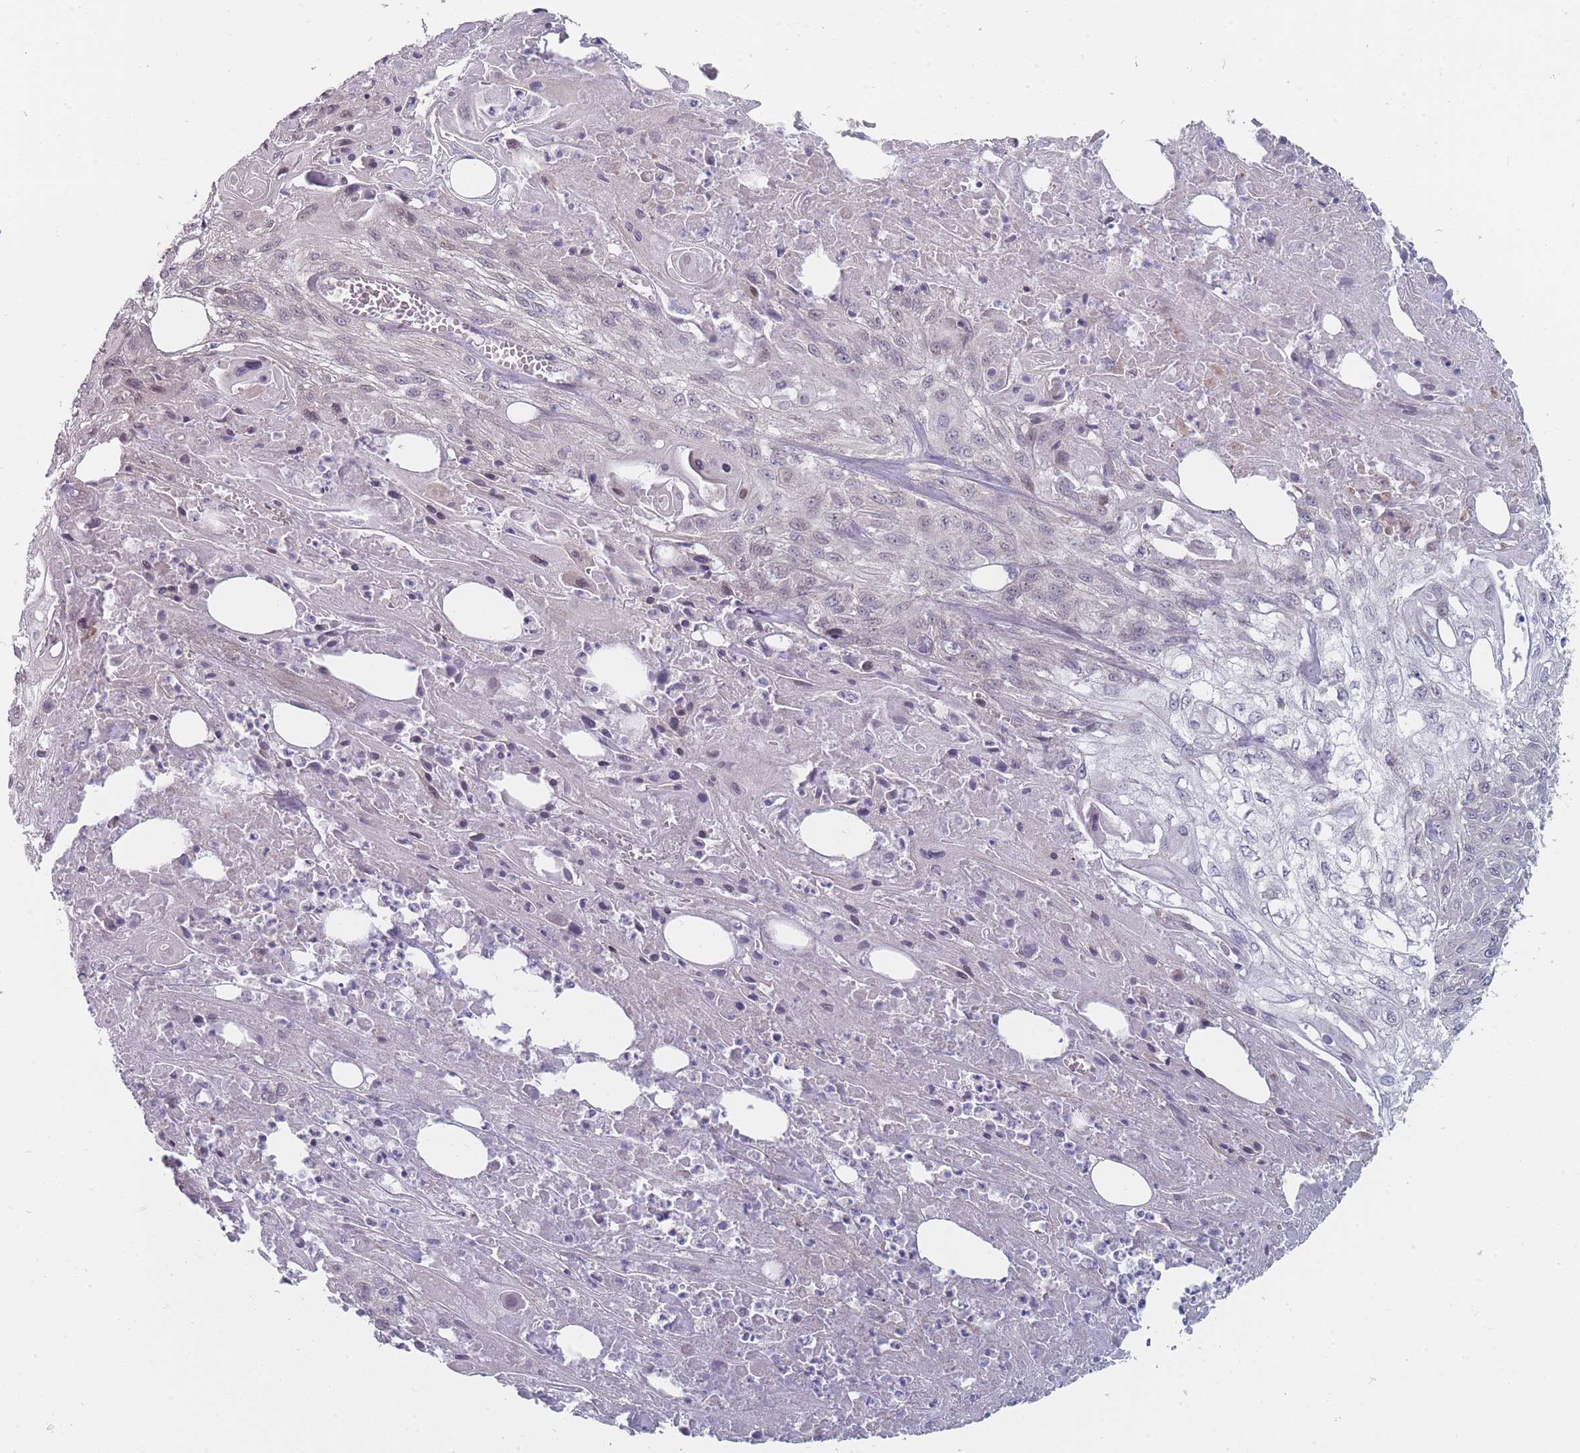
{"staining": {"intensity": "negative", "quantity": "none", "location": "none"}, "tissue": "skin cancer", "cell_type": "Tumor cells", "image_type": "cancer", "snomed": [{"axis": "morphology", "description": "Squamous cell carcinoma, NOS"}, {"axis": "morphology", "description": "Squamous cell carcinoma, metastatic, NOS"}, {"axis": "topography", "description": "Skin"}, {"axis": "topography", "description": "Lymph node"}], "caption": "The immunohistochemistry histopathology image has no significant staining in tumor cells of metastatic squamous cell carcinoma (skin) tissue. (Brightfield microscopy of DAB IHC at high magnification).", "gene": "PCDH12", "patient": {"sex": "male", "age": 75}}